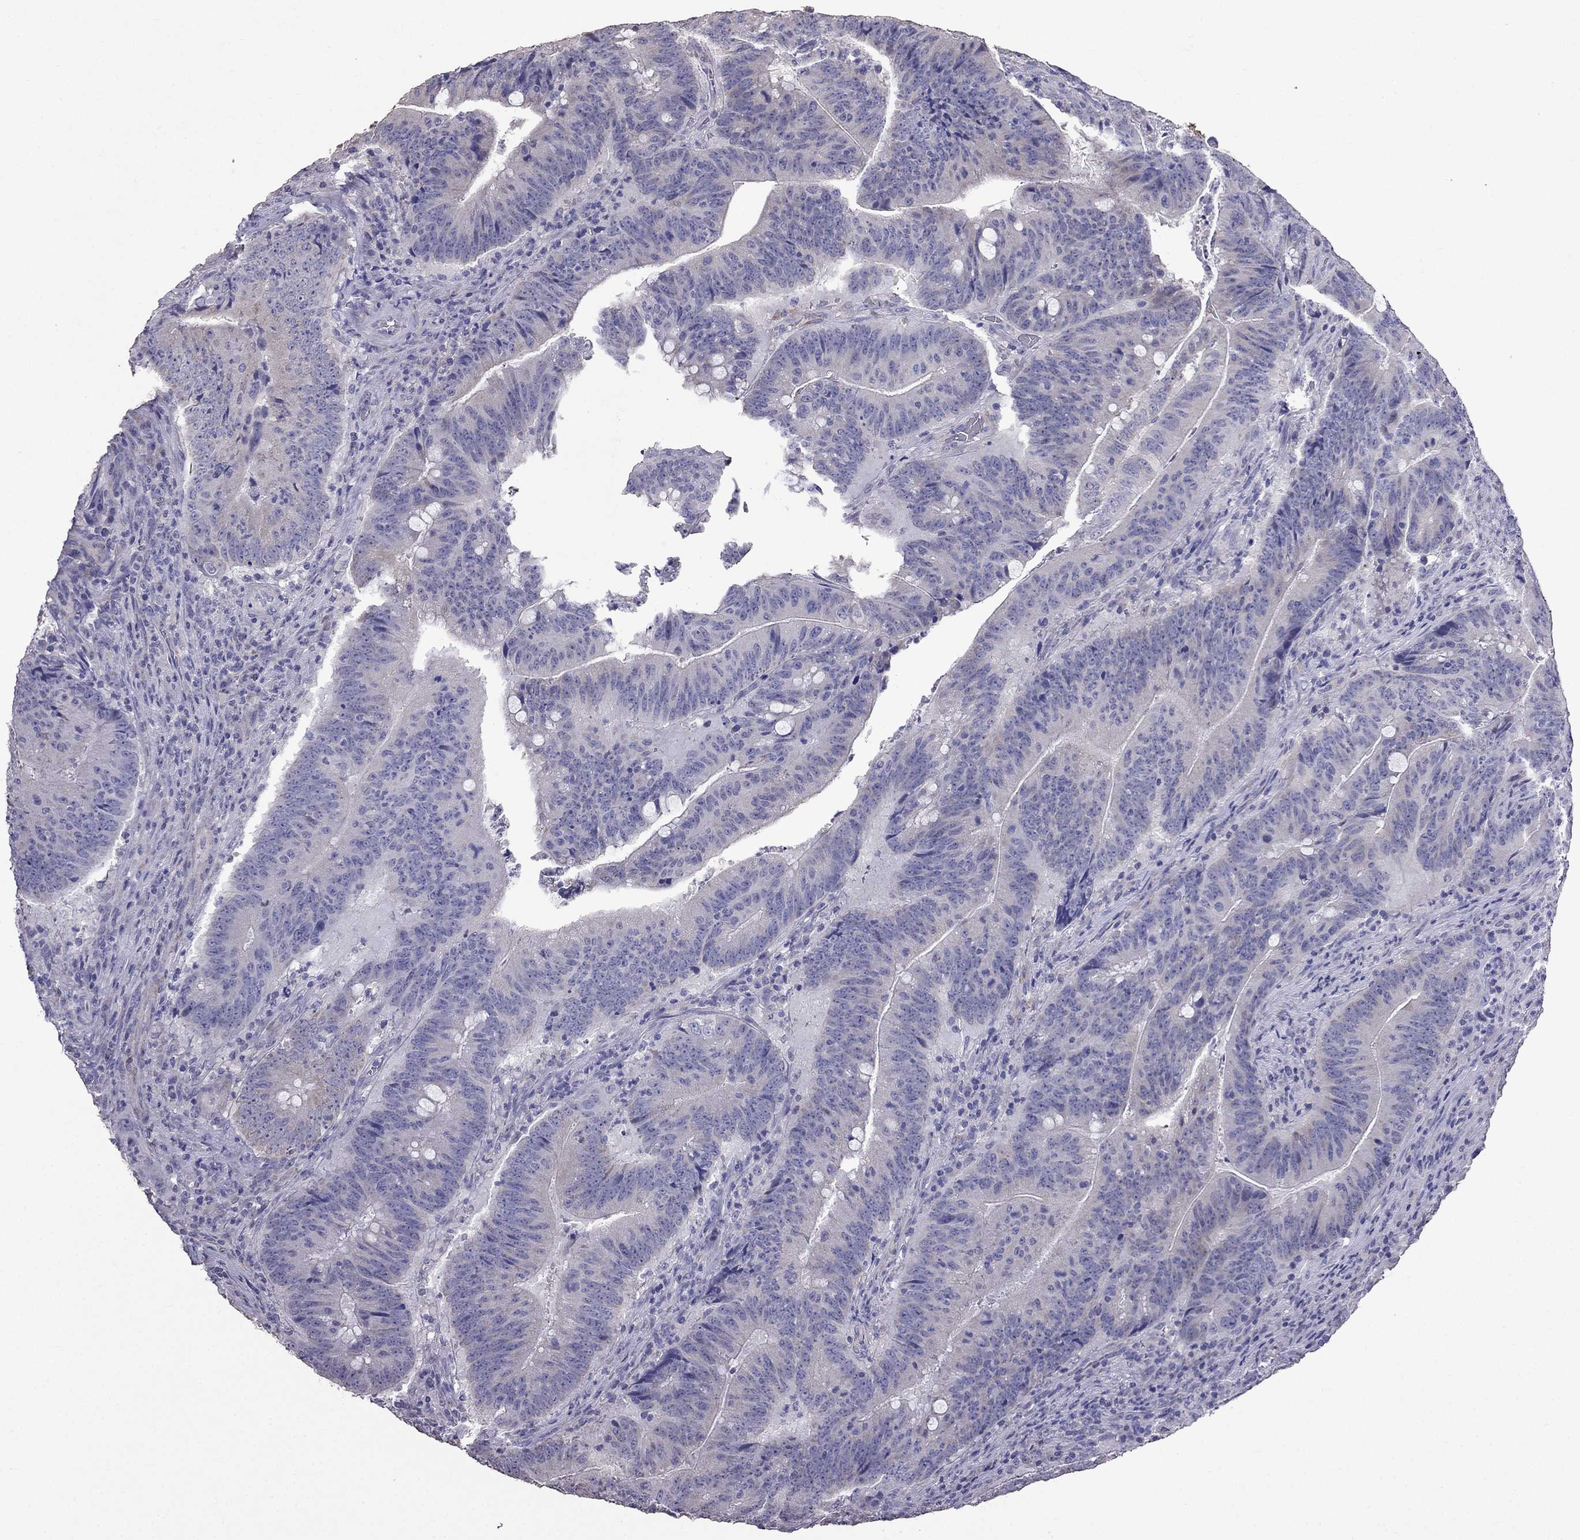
{"staining": {"intensity": "negative", "quantity": "none", "location": "none"}, "tissue": "colorectal cancer", "cell_type": "Tumor cells", "image_type": "cancer", "snomed": [{"axis": "morphology", "description": "Adenocarcinoma, NOS"}, {"axis": "topography", "description": "Colon"}], "caption": "DAB immunohistochemical staining of adenocarcinoma (colorectal) exhibits no significant staining in tumor cells.", "gene": "AK5", "patient": {"sex": "female", "age": 87}}